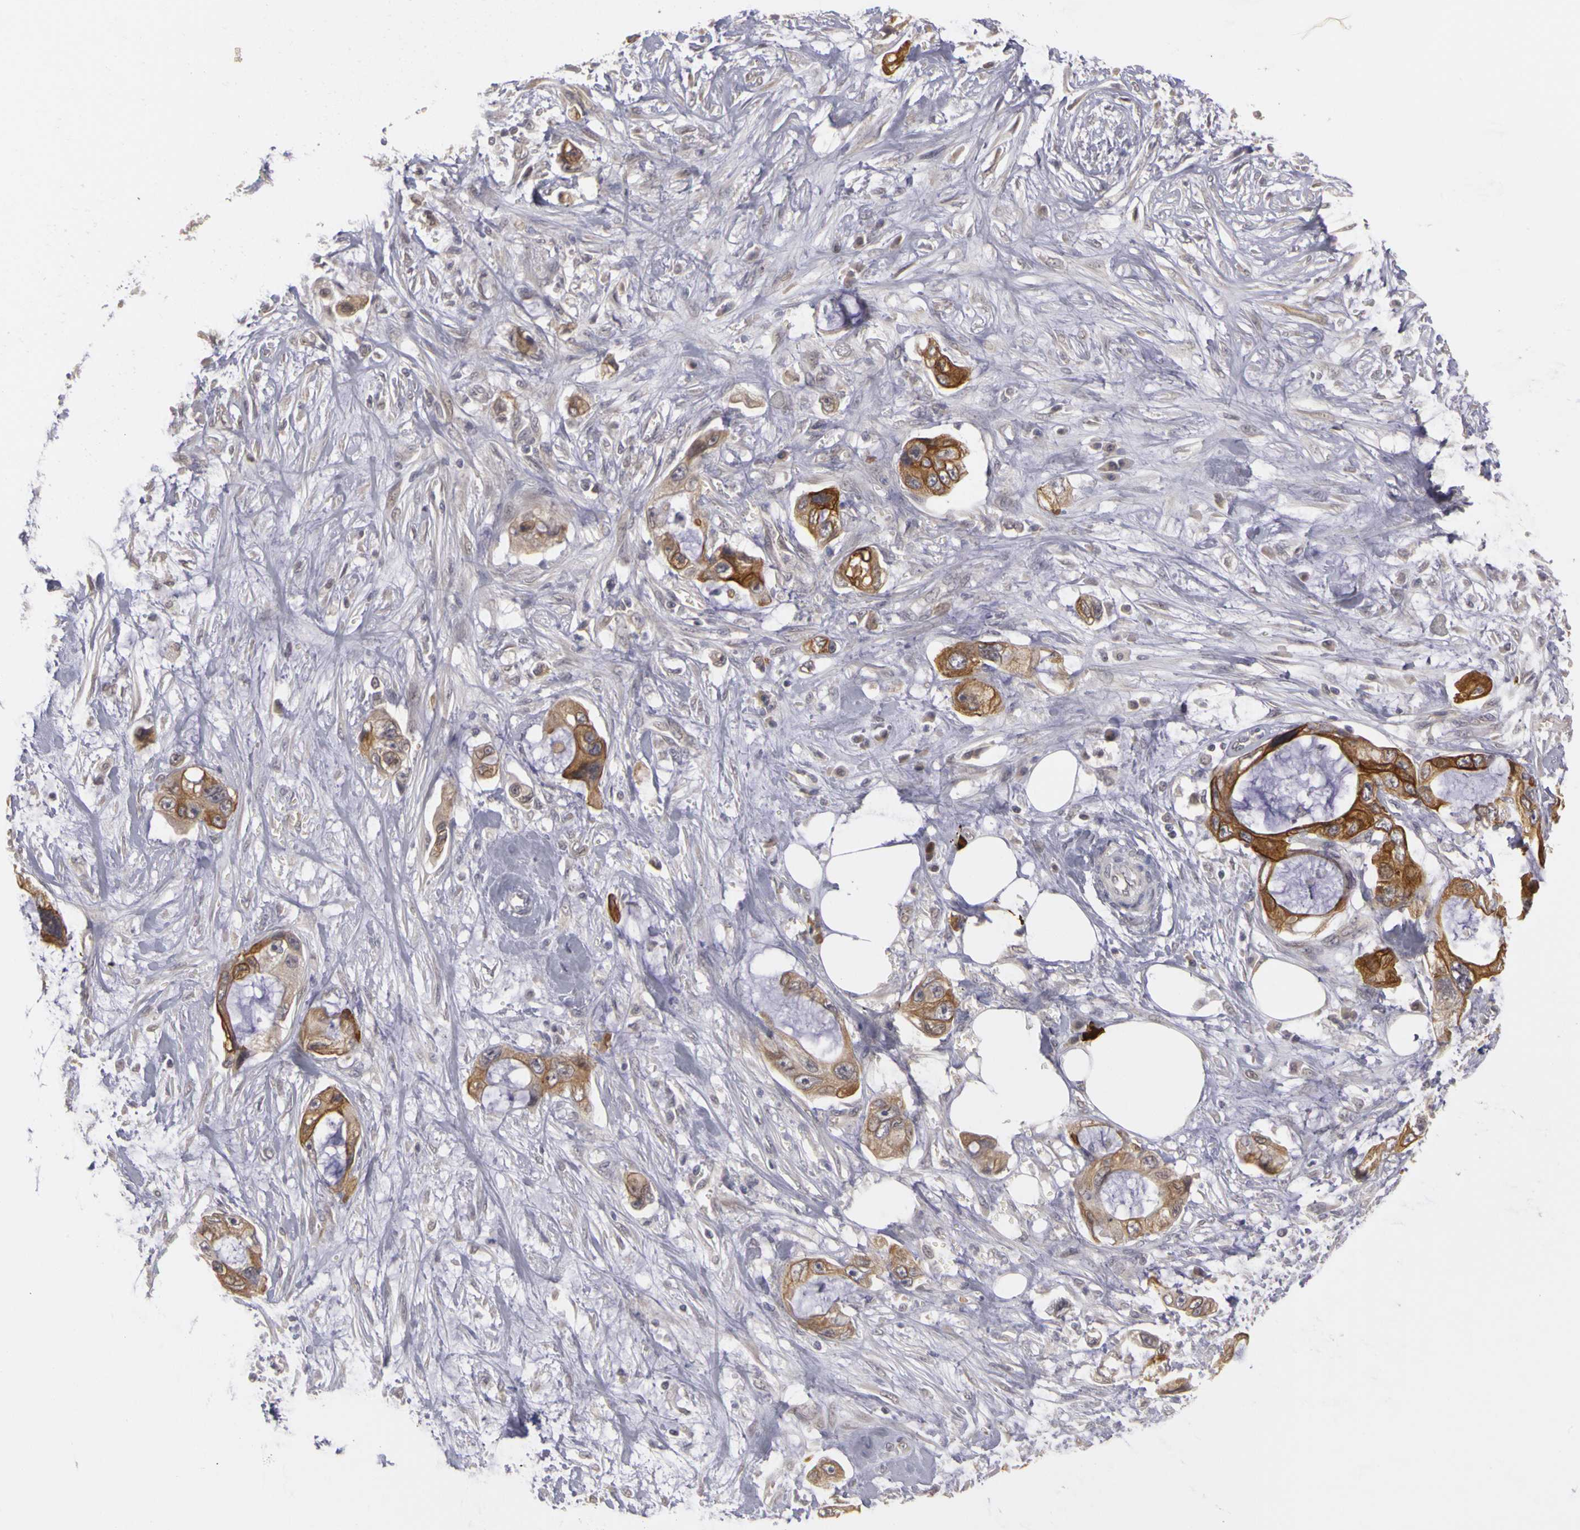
{"staining": {"intensity": "strong", "quantity": ">75%", "location": "cytoplasmic/membranous"}, "tissue": "pancreatic cancer", "cell_type": "Tumor cells", "image_type": "cancer", "snomed": [{"axis": "morphology", "description": "Adenocarcinoma, NOS"}, {"axis": "topography", "description": "Pancreas"}, {"axis": "topography", "description": "Stomach, upper"}], "caption": "Immunohistochemical staining of pancreatic cancer (adenocarcinoma) displays high levels of strong cytoplasmic/membranous protein staining in about >75% of tumor cells.", "gene": "FRMD7", "patient": {"sex": "male", "age": 77}}